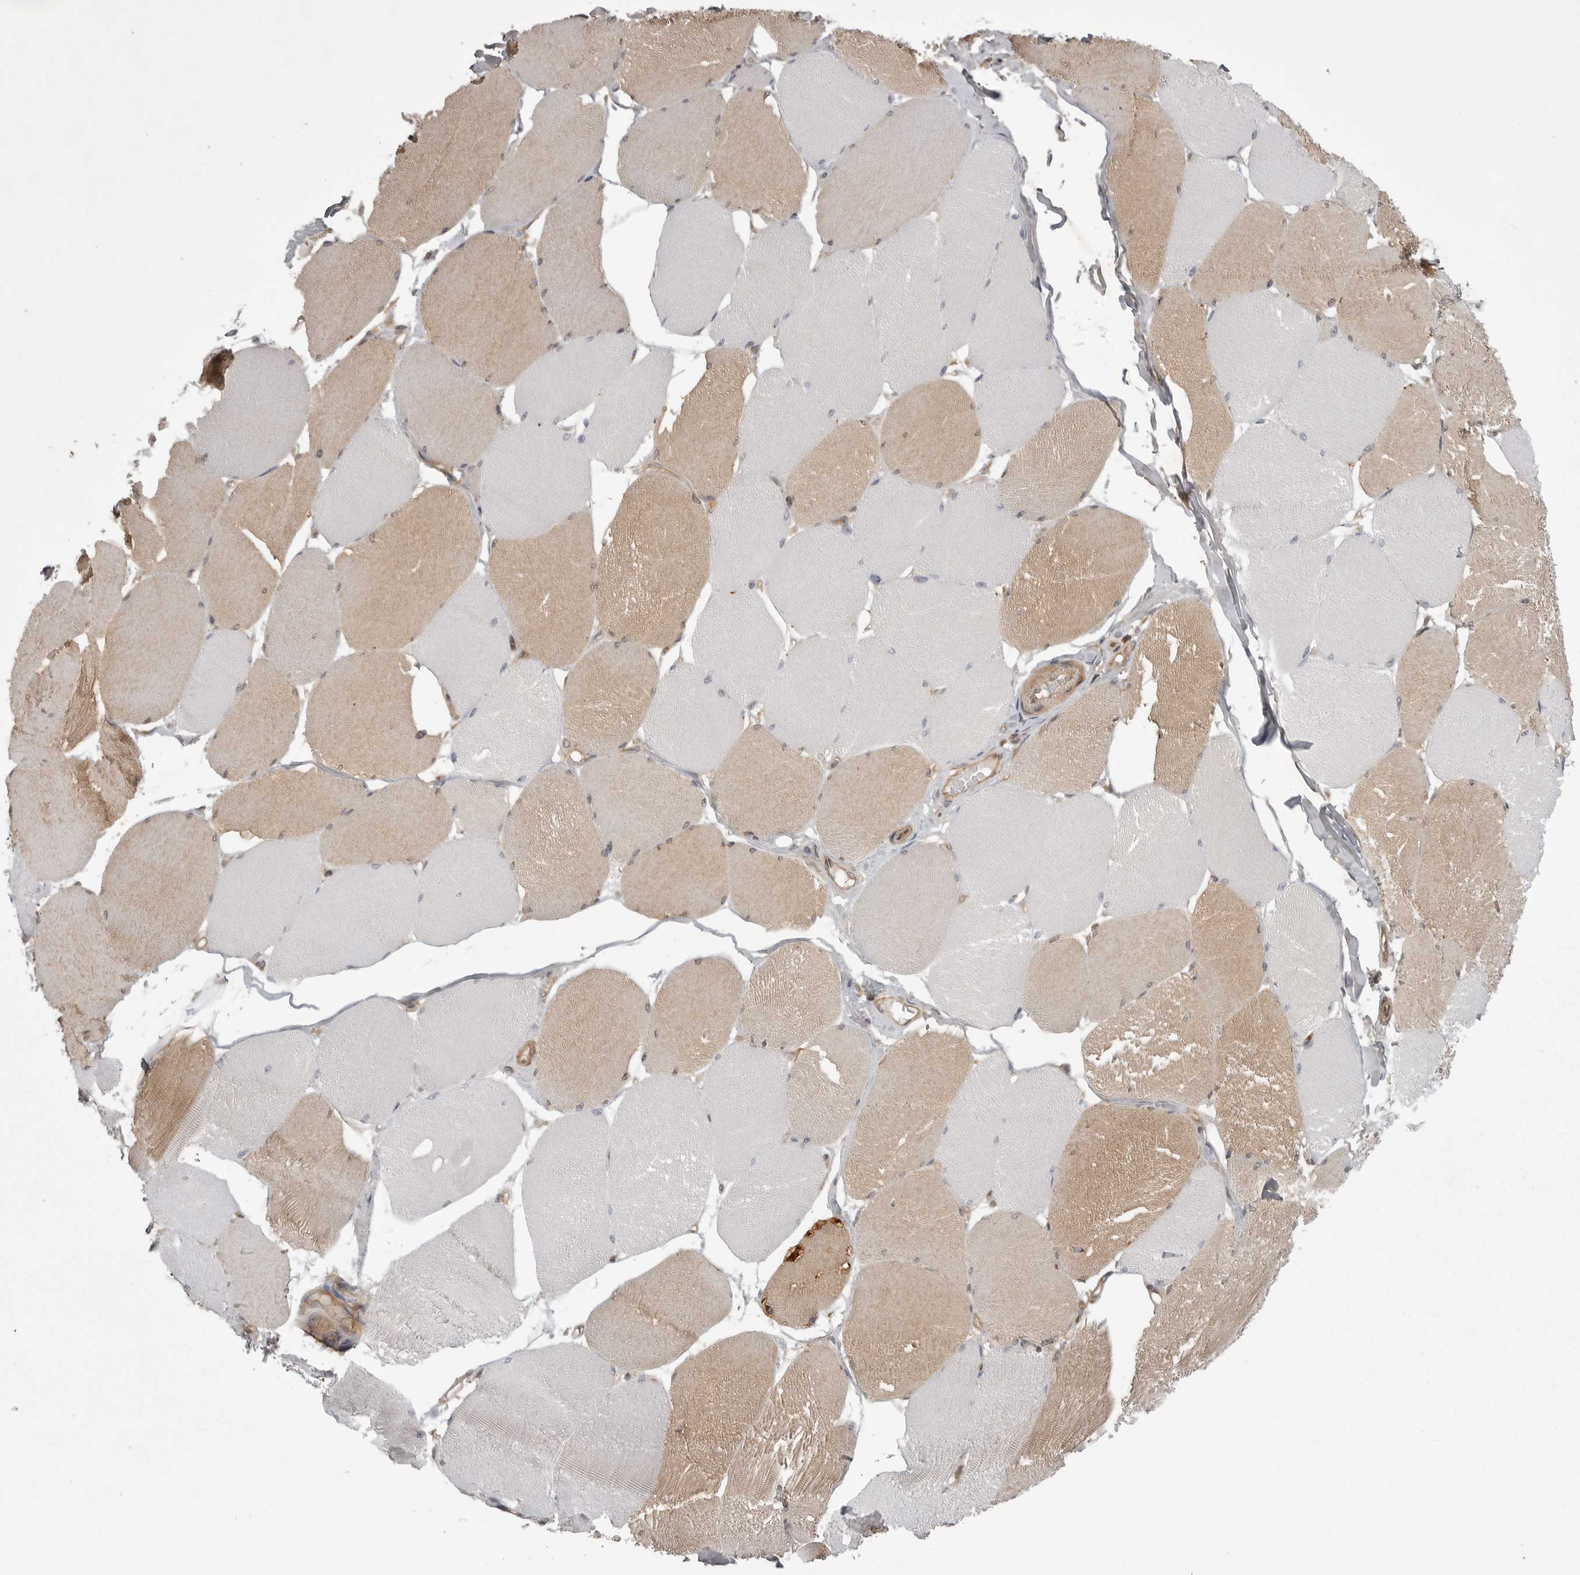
{"staining": {"intensity": "weak", "quantity": "25%-75%", "location": "cytoplasmic/membranous"}, "tissue": "skeletal muscle", "cell_type": "Myocytes", "image_type": "normal", "snomed": [{"axis": "morphology", "description": "Normal tissue, NOS"}, {"axis": "topography", "description": "Skin"}, {"axis": "topography", "description": "Skeletal muscle"}], "caption": "This image exhibits immunohistochemistry (IHC) staining of benign human skeletal muscle, with low weak cytoplasmic/membranous expression in about 25%-75% of myocytes.", "gene": "STK24", "patient": {"sex": "male", "age": 83}}